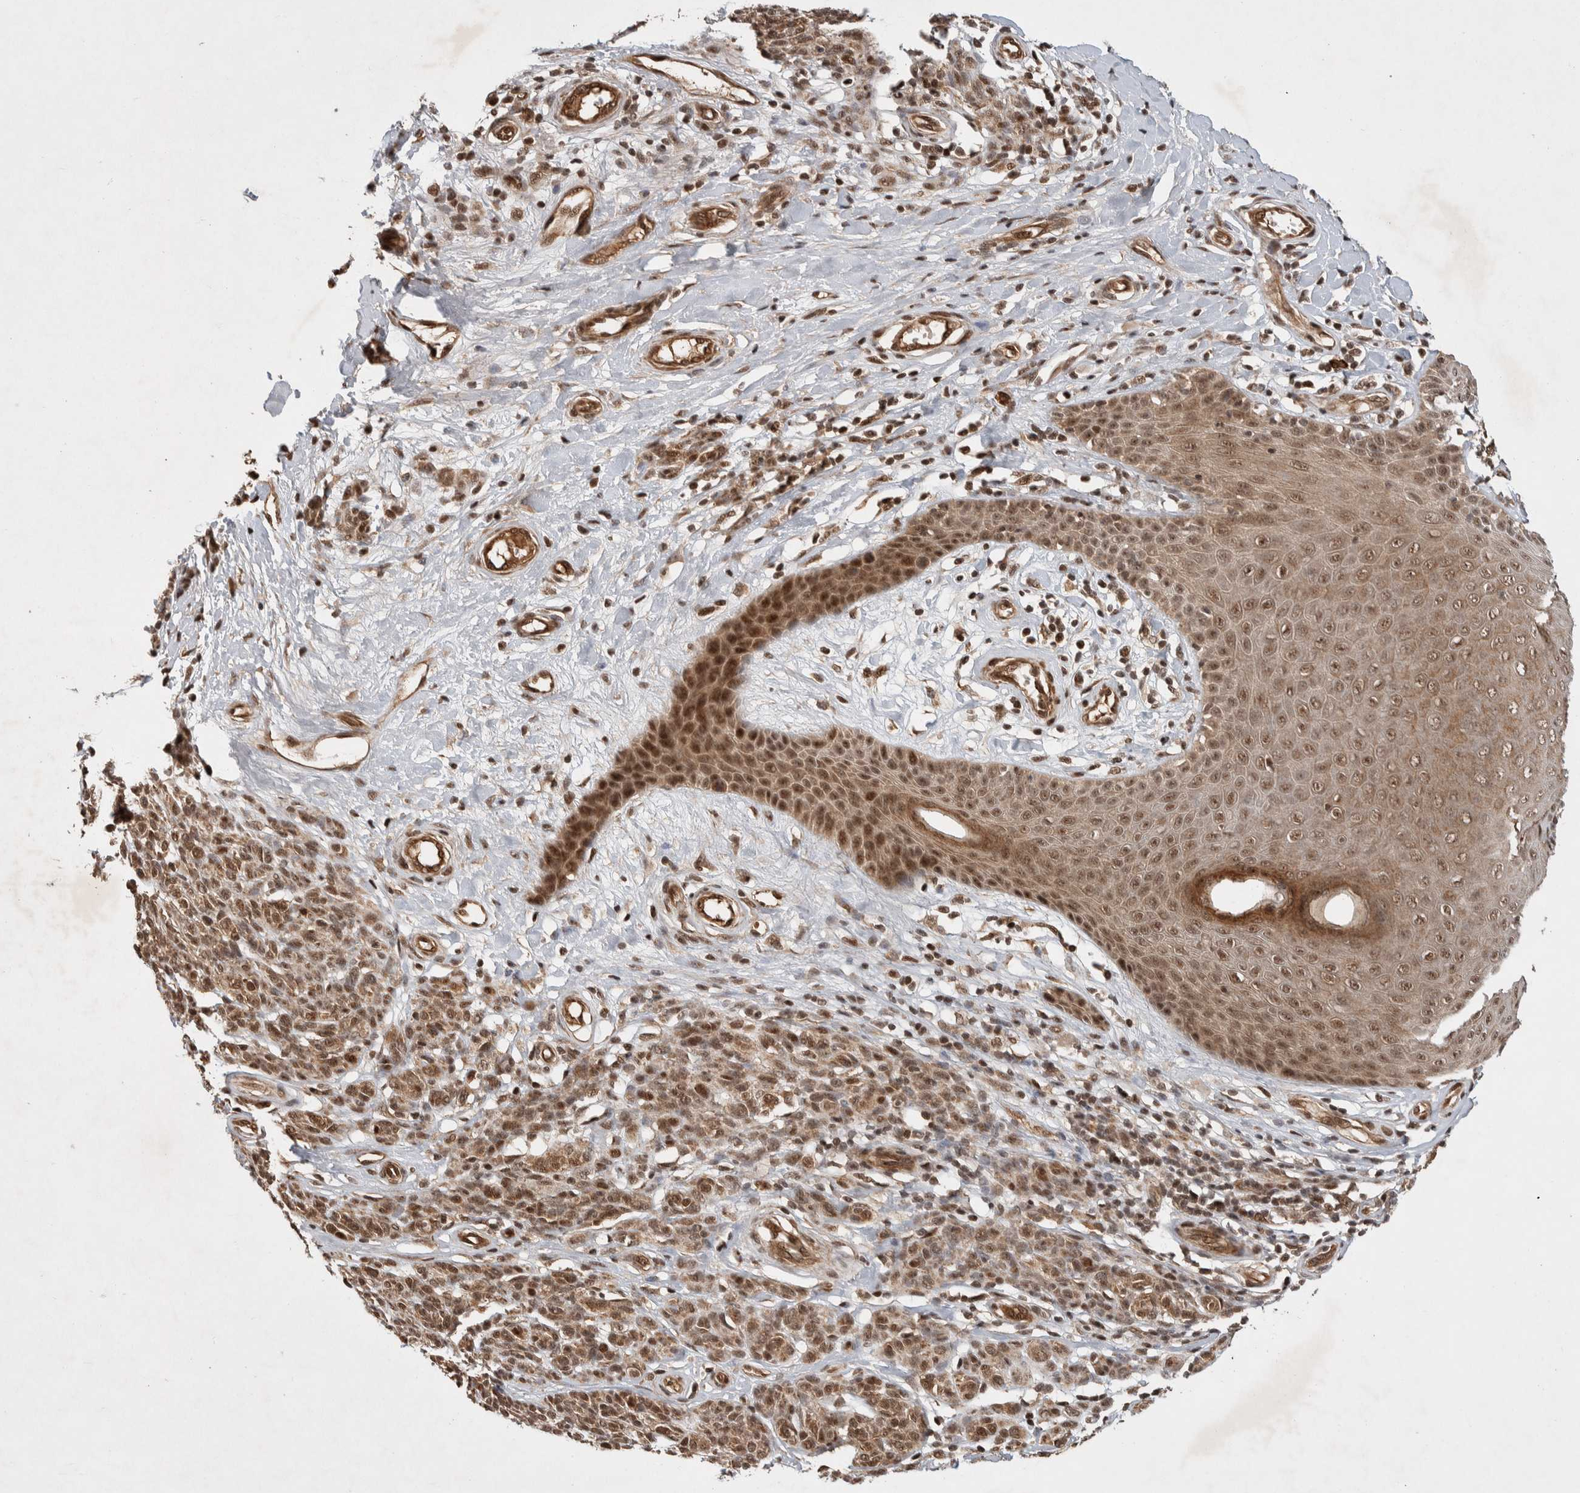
{"staining": {"intensity": "moderate", "quantity": ">75%", "location": "cytoplasmic/membranous,nuclear"}, "tissue": "melanoma", "cell_type": "Tumor cells", "image_type": "cancer", "snomed": [{"axis": "morphology", "description": "Malignant melanoma, NOS"}, {"axis": "topography", "description": "Skin"}], "caption": "An image of human malignant melanoma stained for a protein reveals moderate cytoplasmic/membranous and nuclear brown staining in tumor cells. Immunohistochemistry (ihc) stains the protein in brown and the nuclei are stained blue.", "gene": "TOR1B", "patient": {"sex": "female", "age": 64}}